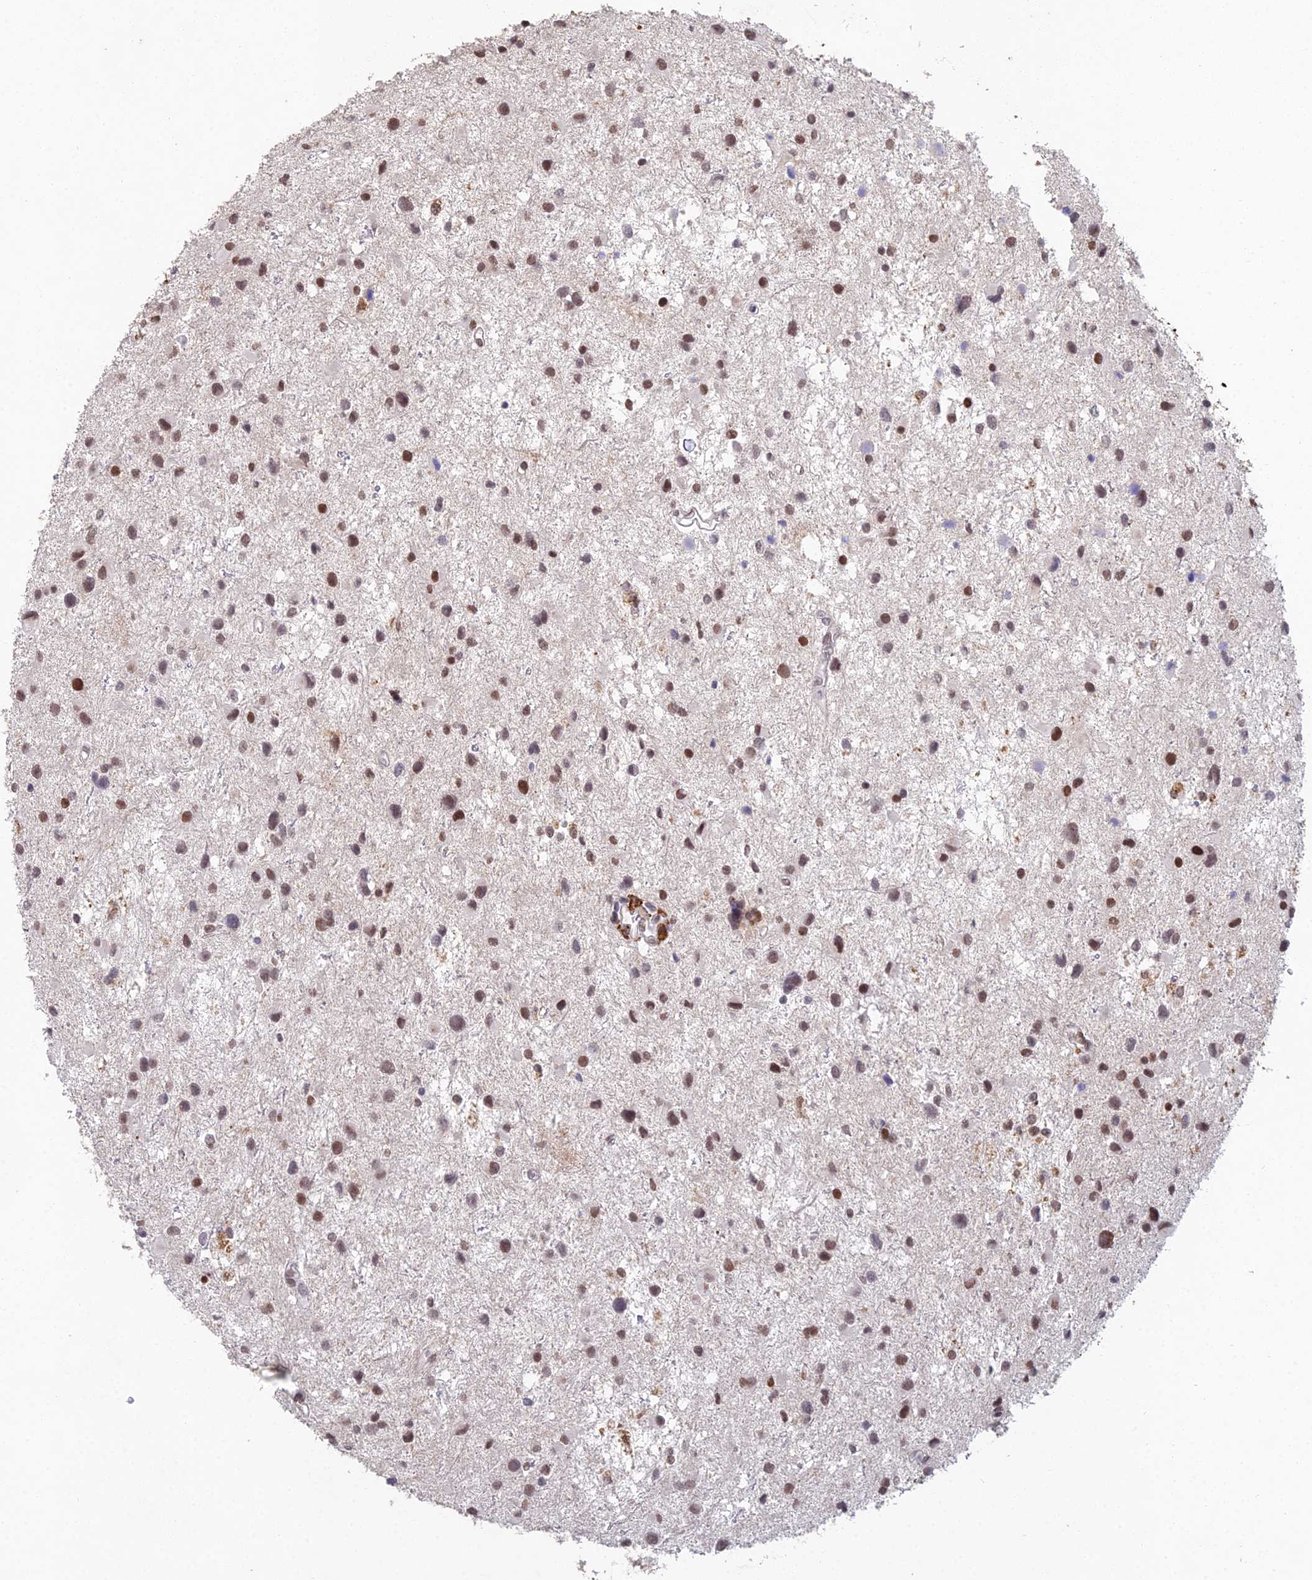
{"staining": {"intensity": "moderate", "quantity": ">75%", "location": "nuclear"}, "tissue": "glioma", "cell_type": "Tumor cells", "image_type": "cancer", "snomed": [{"axis": "morphology", "description": "Glioma, malignant, Low grade"}, {"axis": "topography", "description": "Brain"}], "caption": "Human malignant glioma (low-grade) stained with a brown dye displays moderate nuclear positive positivity in approximately >75% of tumor cells.", "gene": "ABHD17A", "patient": {"sex": "female", "age": 32}}